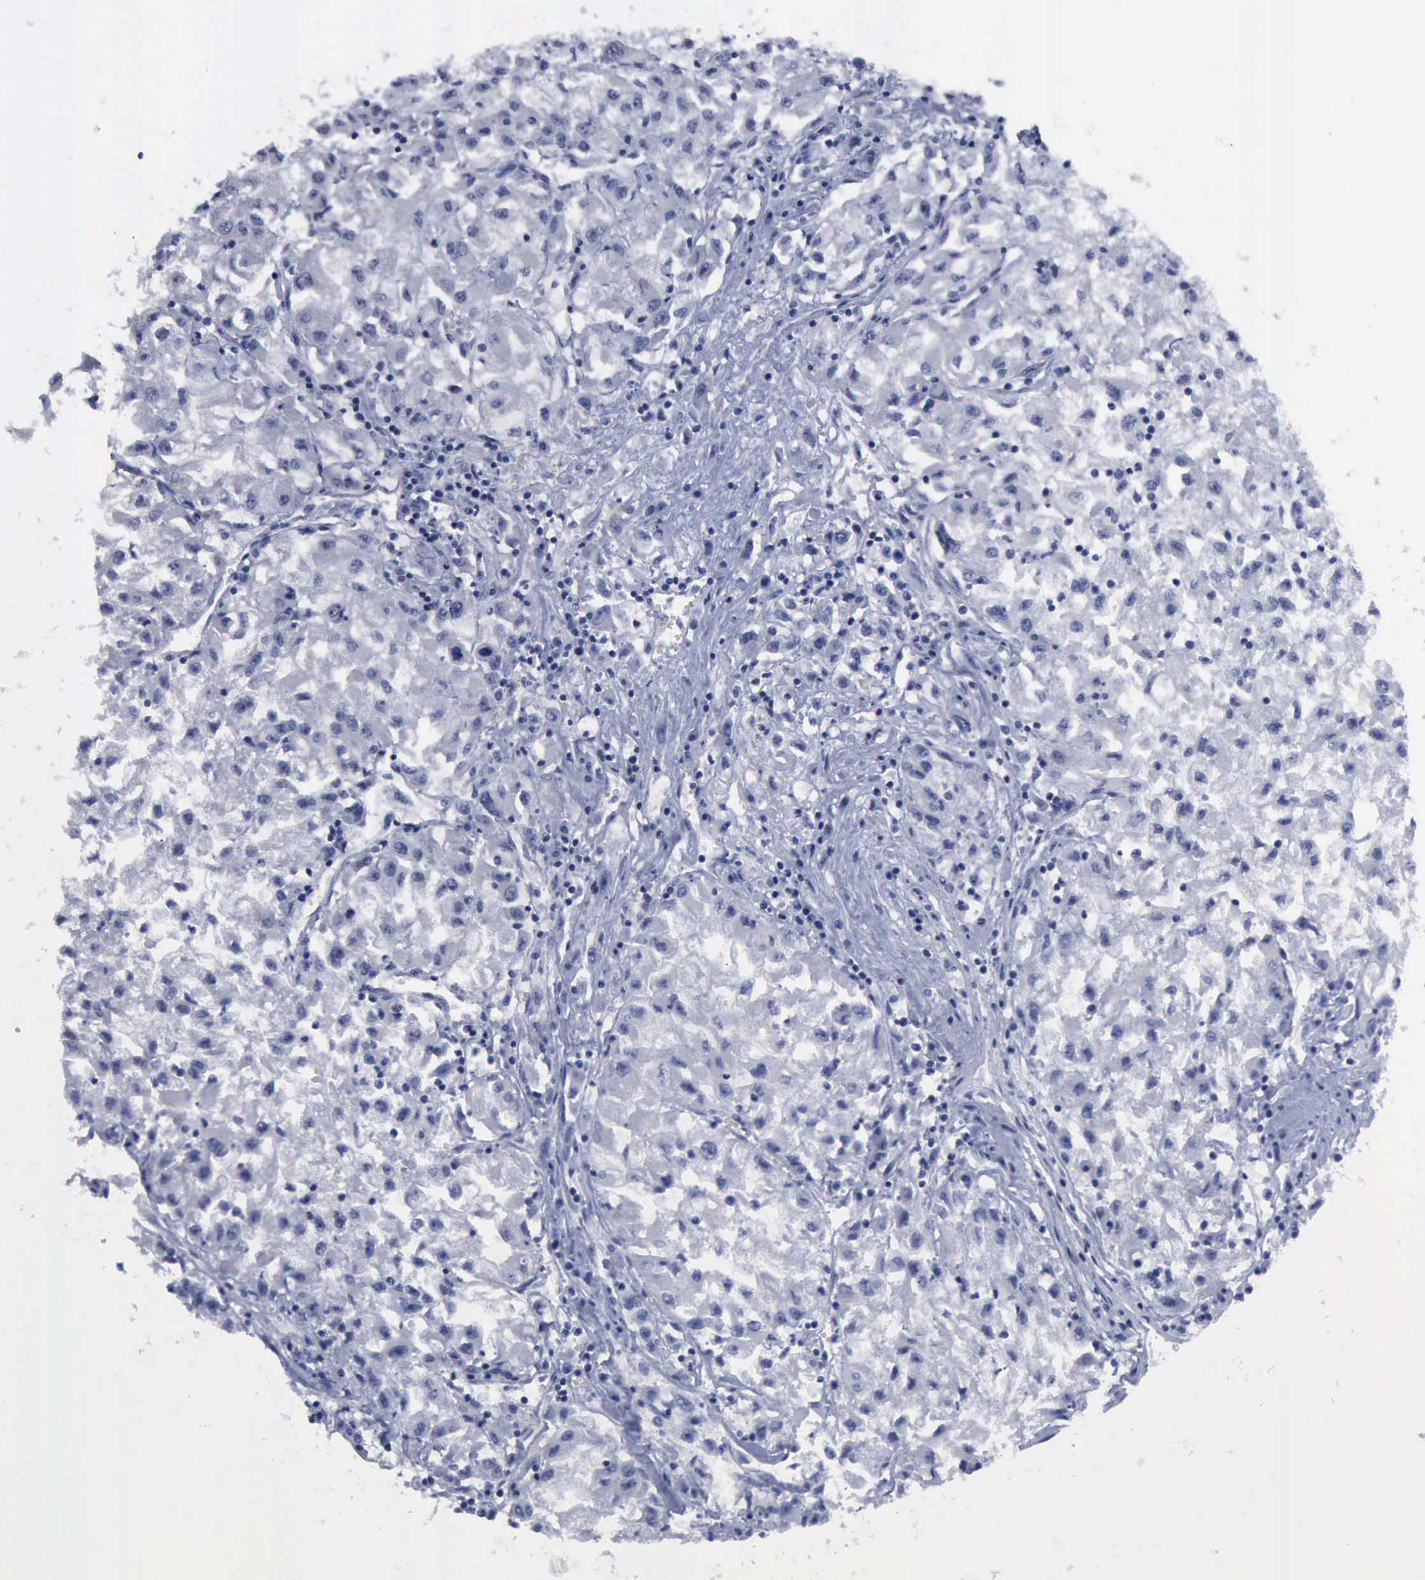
{"staining": {"intensity": "negative", "quantity": "none", "location": "none"}, "tissue": "renal cancer", "cell_type": "Tumor cells", "image_type": "cancer", "snomed": [{"axis": "morphology", "description": "Adenocarcinoma, NOS"}, {"axis": "topography", "description": "Kidney"}], "caption": "DAB (3,3'-diaminobenzidine) immunohistochemical staining of human renal cancer exhibits no significant positivity in tumor cells.", "gene": "BRD1", "patient": {"sex": "male", "age": 59}}